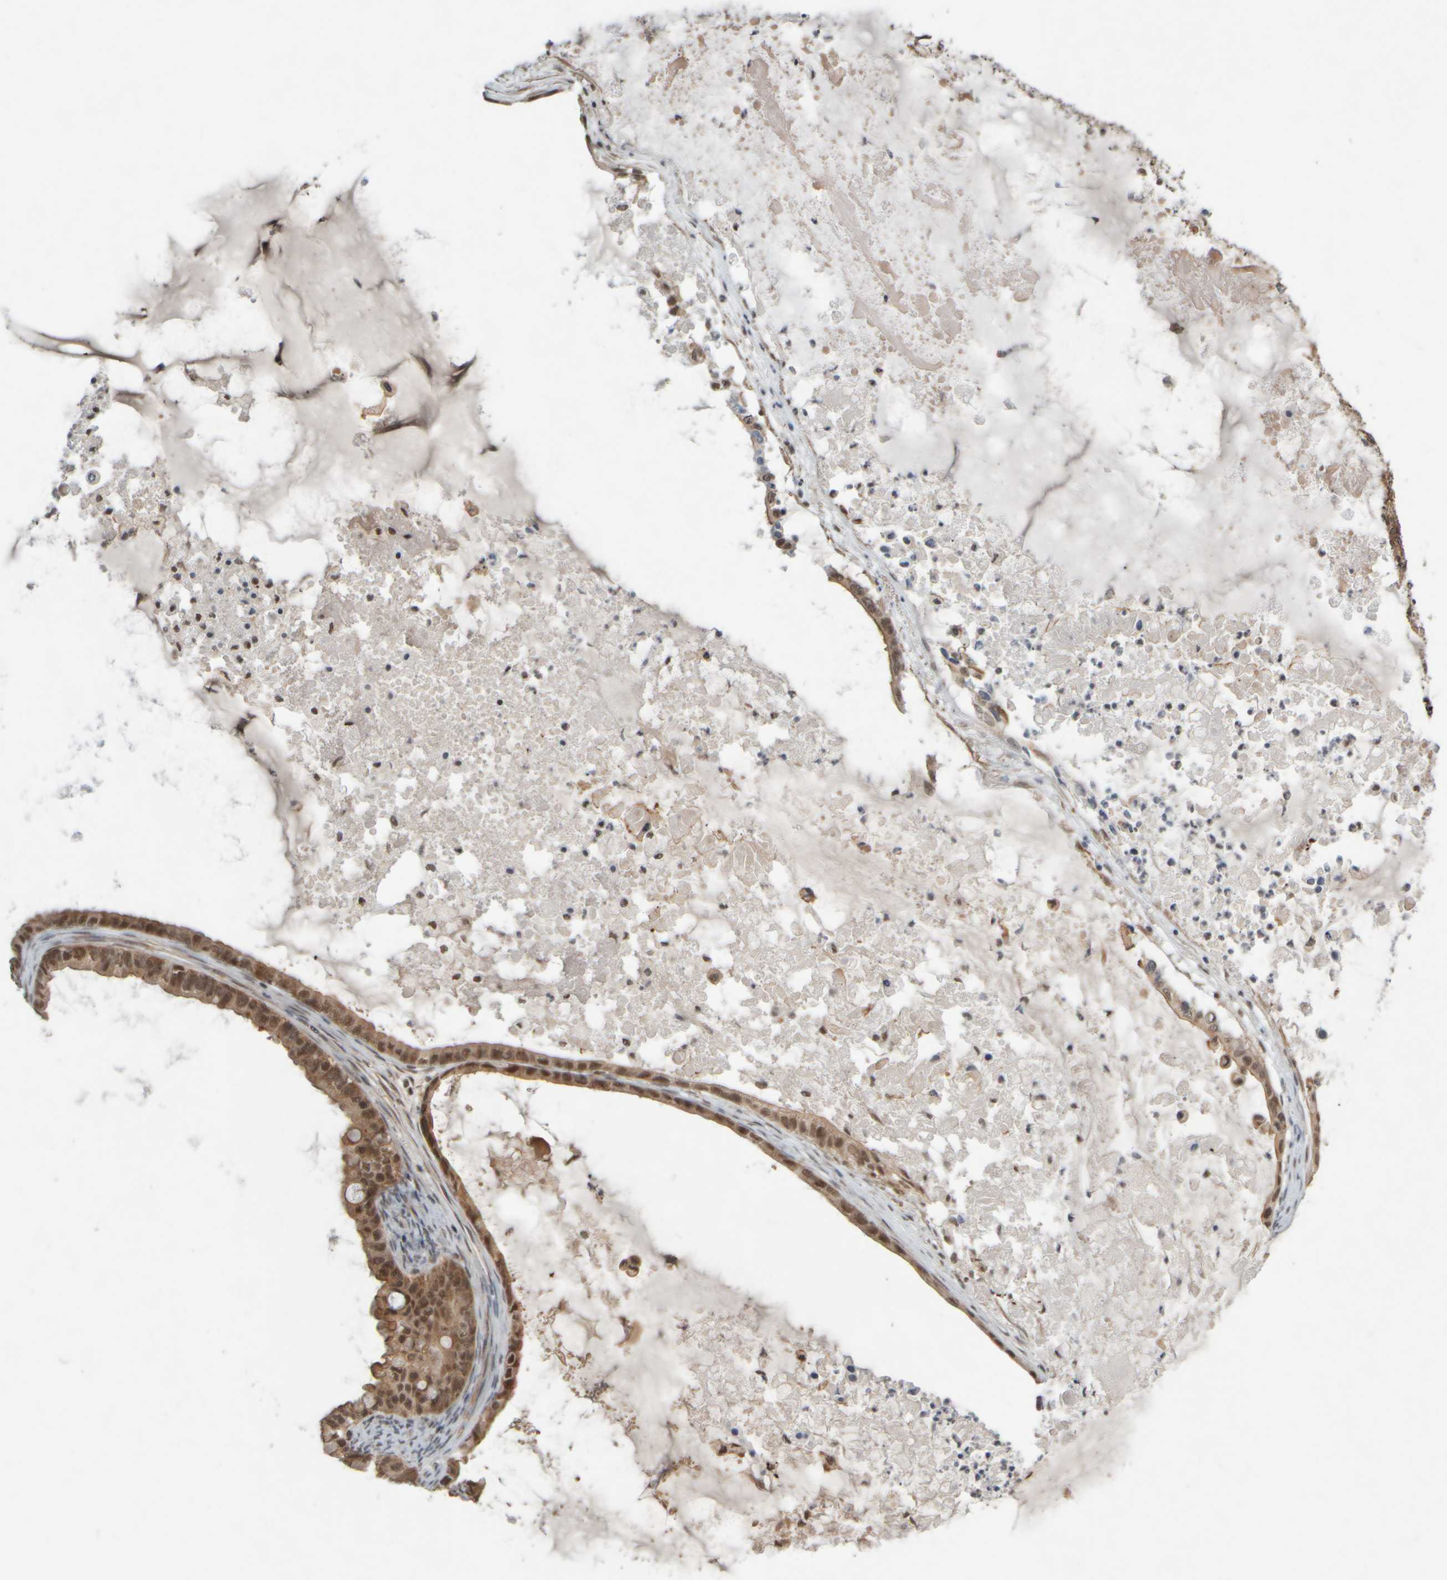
{"staining": {"intensity": "moderate", "quantity": ">75%", "location": "nuclear"}, "tissue": "ovarian cancer", "cell_type": "Tumor cells", "image_type": "cancer", "snomed": [{"axis": "morphology", "description": "Cystadenocarcinoma, mucinous, NOS"}, {"axis": "topography", "description": "Ovary"}], "caption": "The image reveals immunohistochemical staining of mucinous cystadenocarcinoma (ovarian). There is moderate nuclear expression is identified in about >75% of tumor cells. The staining was performed using DAB, with brown indicating positive protein expression. Nuclei are stained blue with hematoxylin.", "gene": "SYNRG", "patient": {"sex": "female", "age": 80}}